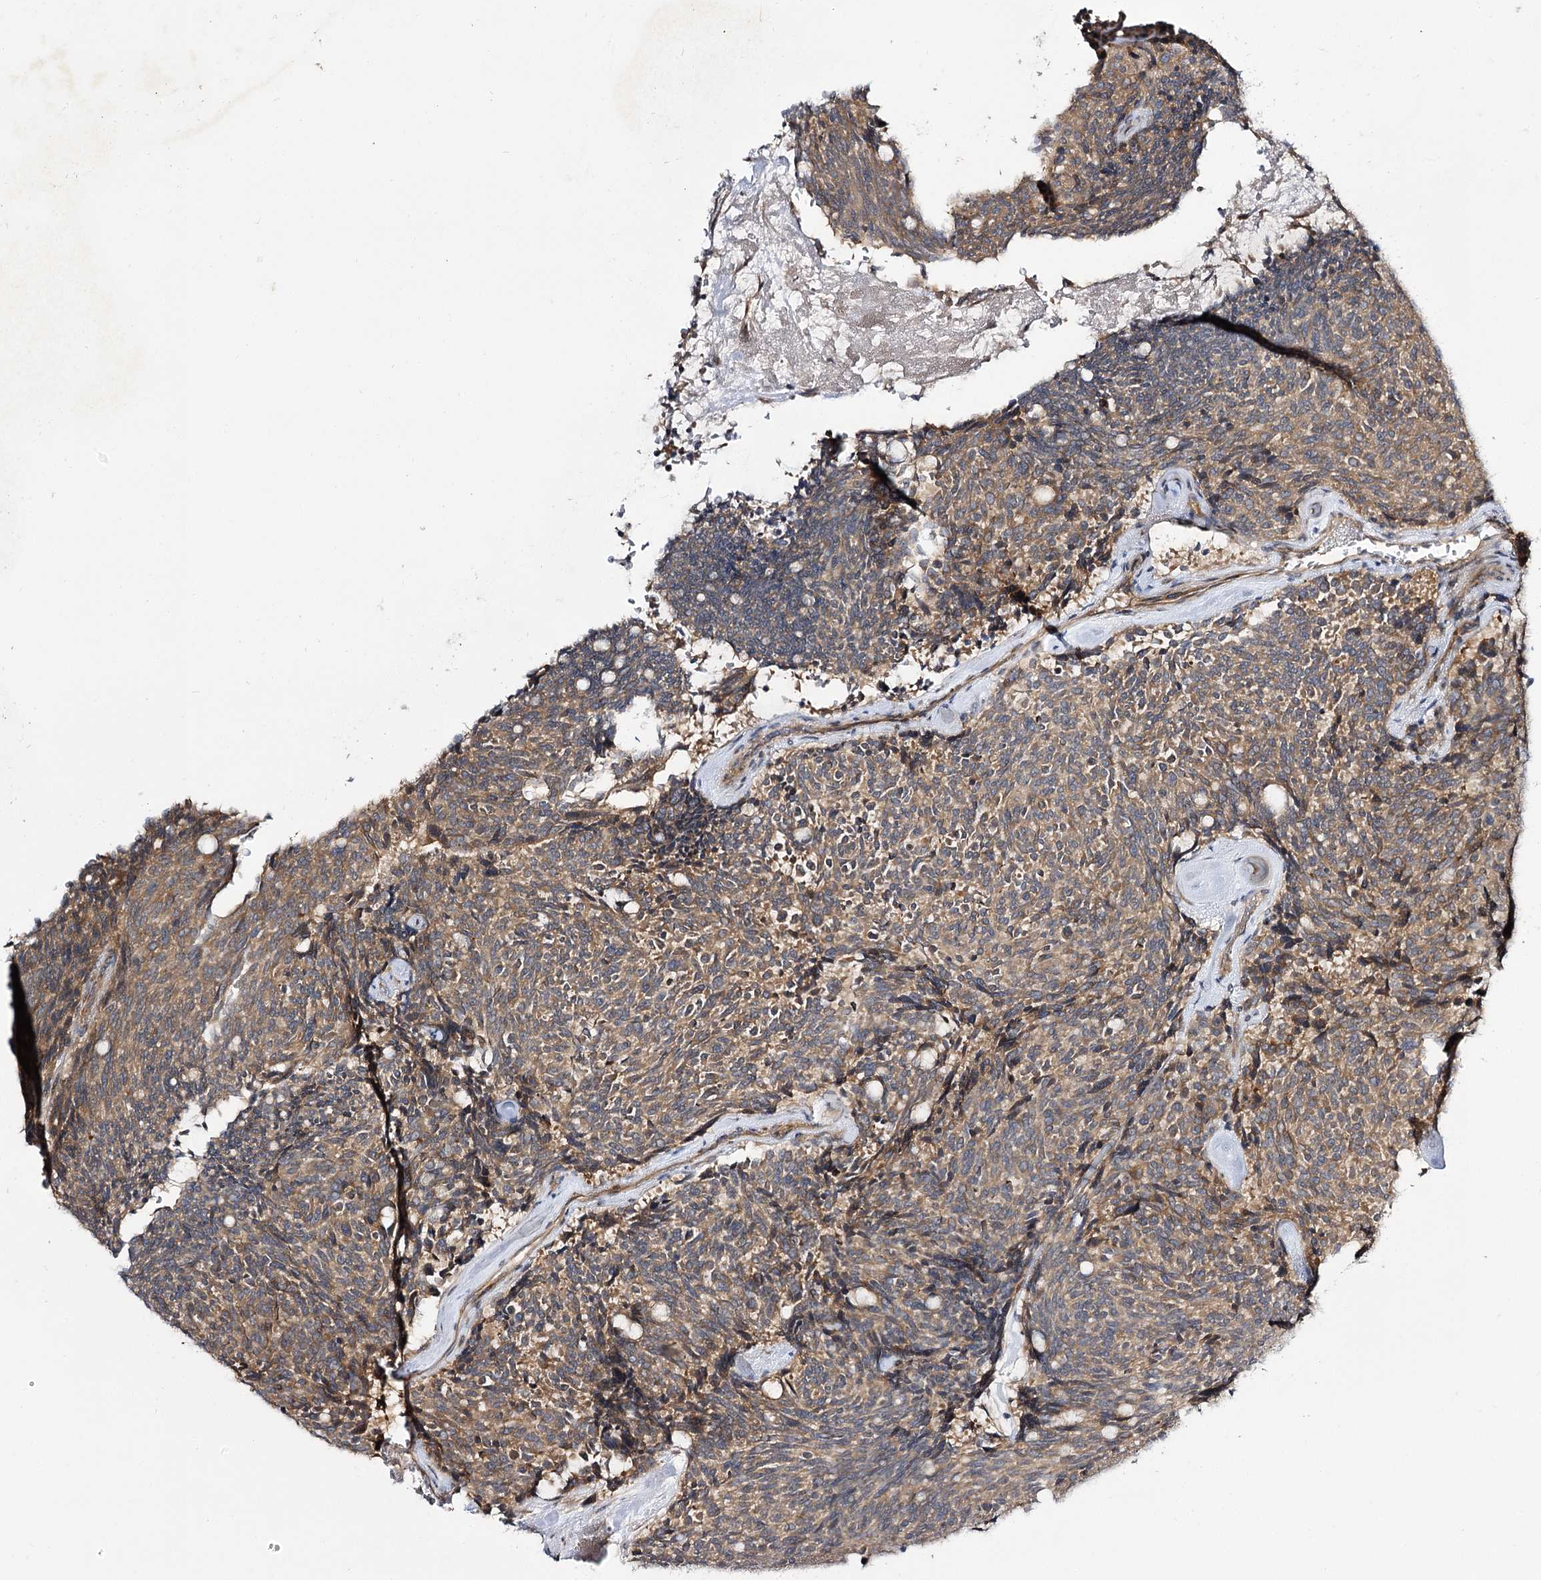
{"staining": {"intensity": "moderate", "quantity": ">75%", "location": "cytoplasmic/membranous"}, "tissue": "carcinoid", "cell_type": "Tumor cells", "image_type": "cancer", "snomed": [{"axis": "morphology", "description": "Carcinoid, malignant, NOS"}, {"axis": "topography", "description": "Pancreas"}], "caption": "This photomicrograph displays immunohistochemistry (IHC) staining of carcinoid (malignant), with medium moderate cytoplasmic/membranous expression in about >75% of tumor cells.", "gene": "C11orf80", "patient": {"sex": "female", "age": 54}}